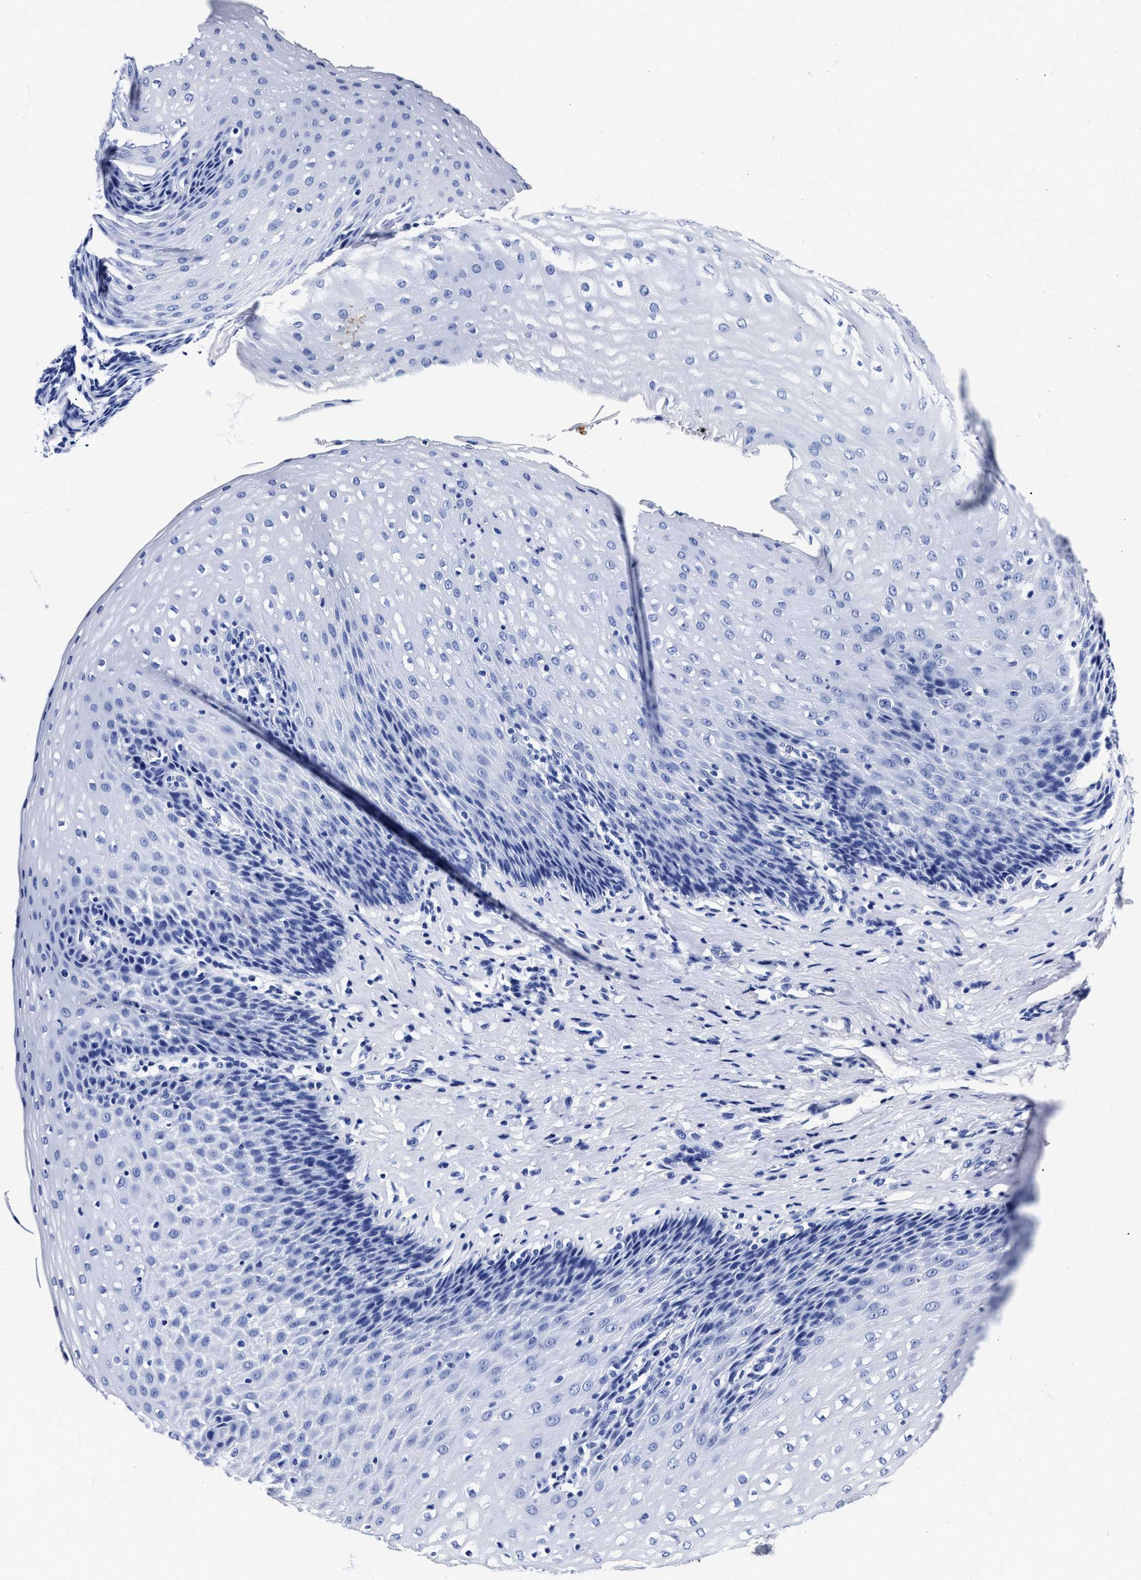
{"staining": {"intensity": "negative", "quantity": "none", "location": "none"}, "tissue": "esophagus", "cell_type": "Squamous epithelial cells", "image_type": "normal", "snomed": [{"axis": "morphology", "description": "Normal tissue, NOS"}, {"axis": "topography", "description": "Esophagus"}], "caption": "Micrograph shows no protein staining in squamous epithelial cells of unremarkable esophagus.", "gene": "LRRC8E", "patient": {"sex": "female", "age": 61}}